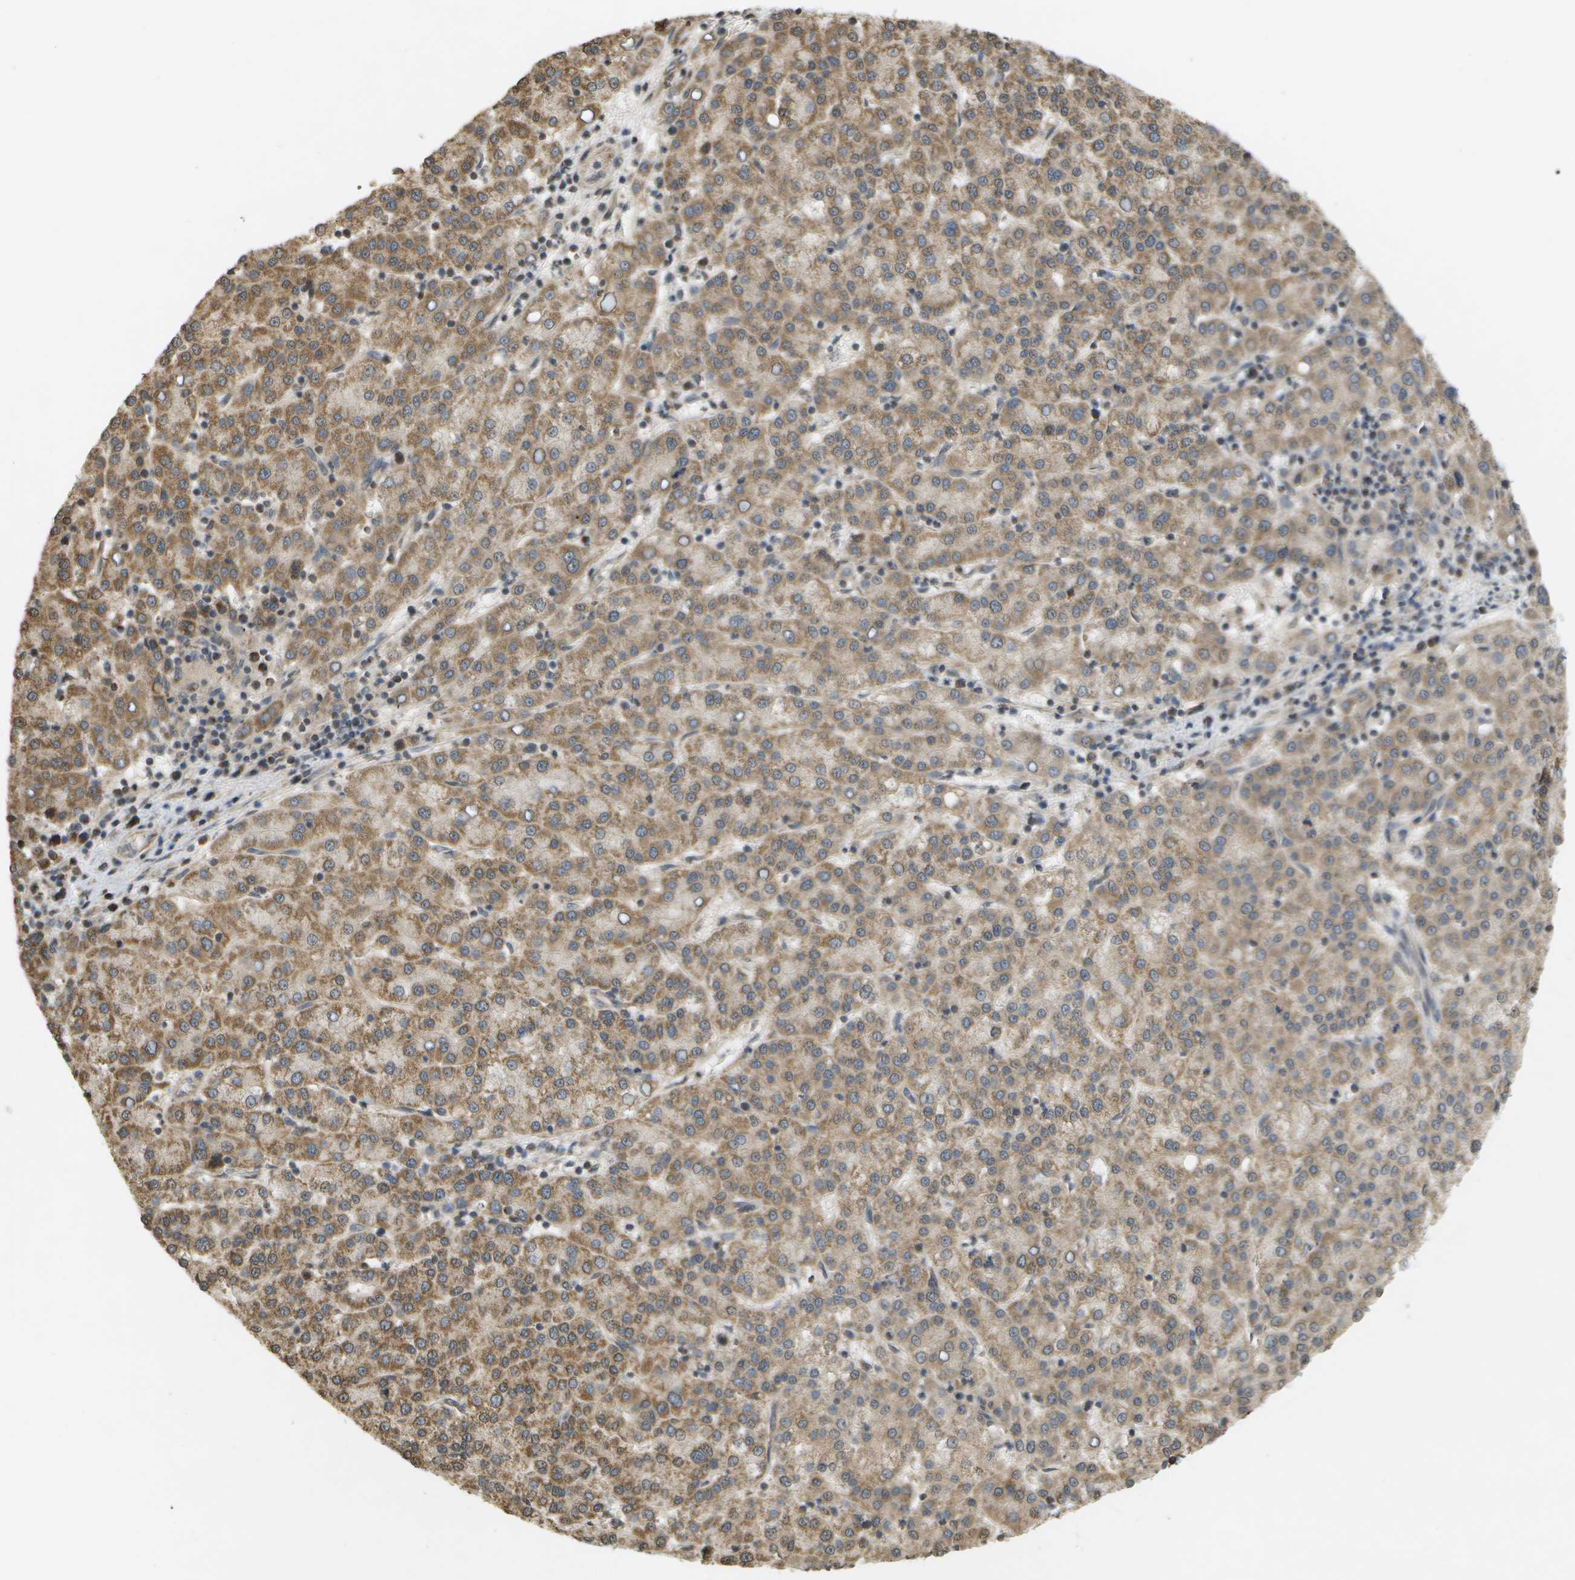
{"staining": {"intensity": "moderate", "quantity": ">75%", "location": "cytoplasmic/membranous"}, "tissue": "liver cancer", "cell_type": "Tumor cells", "image_type": "cancer", "snomed": [{"axis": "morphology", "description": "Carcinoma, Hepatocellular, NOS"}, {"axis": "topography", "description": "Liver"}], "caption": "IHC image of neoplastic tissue: liver hepatocellular carcinoma stained using IHC exhibits medium levels of moderate protein expression localized specifically in the cytoplasmic/membranous of tumor cells, appearing as a cytoplasmic/membranous brown color.", "gene": "RAB21", "patient": {"sex": "female", "age": 58}}